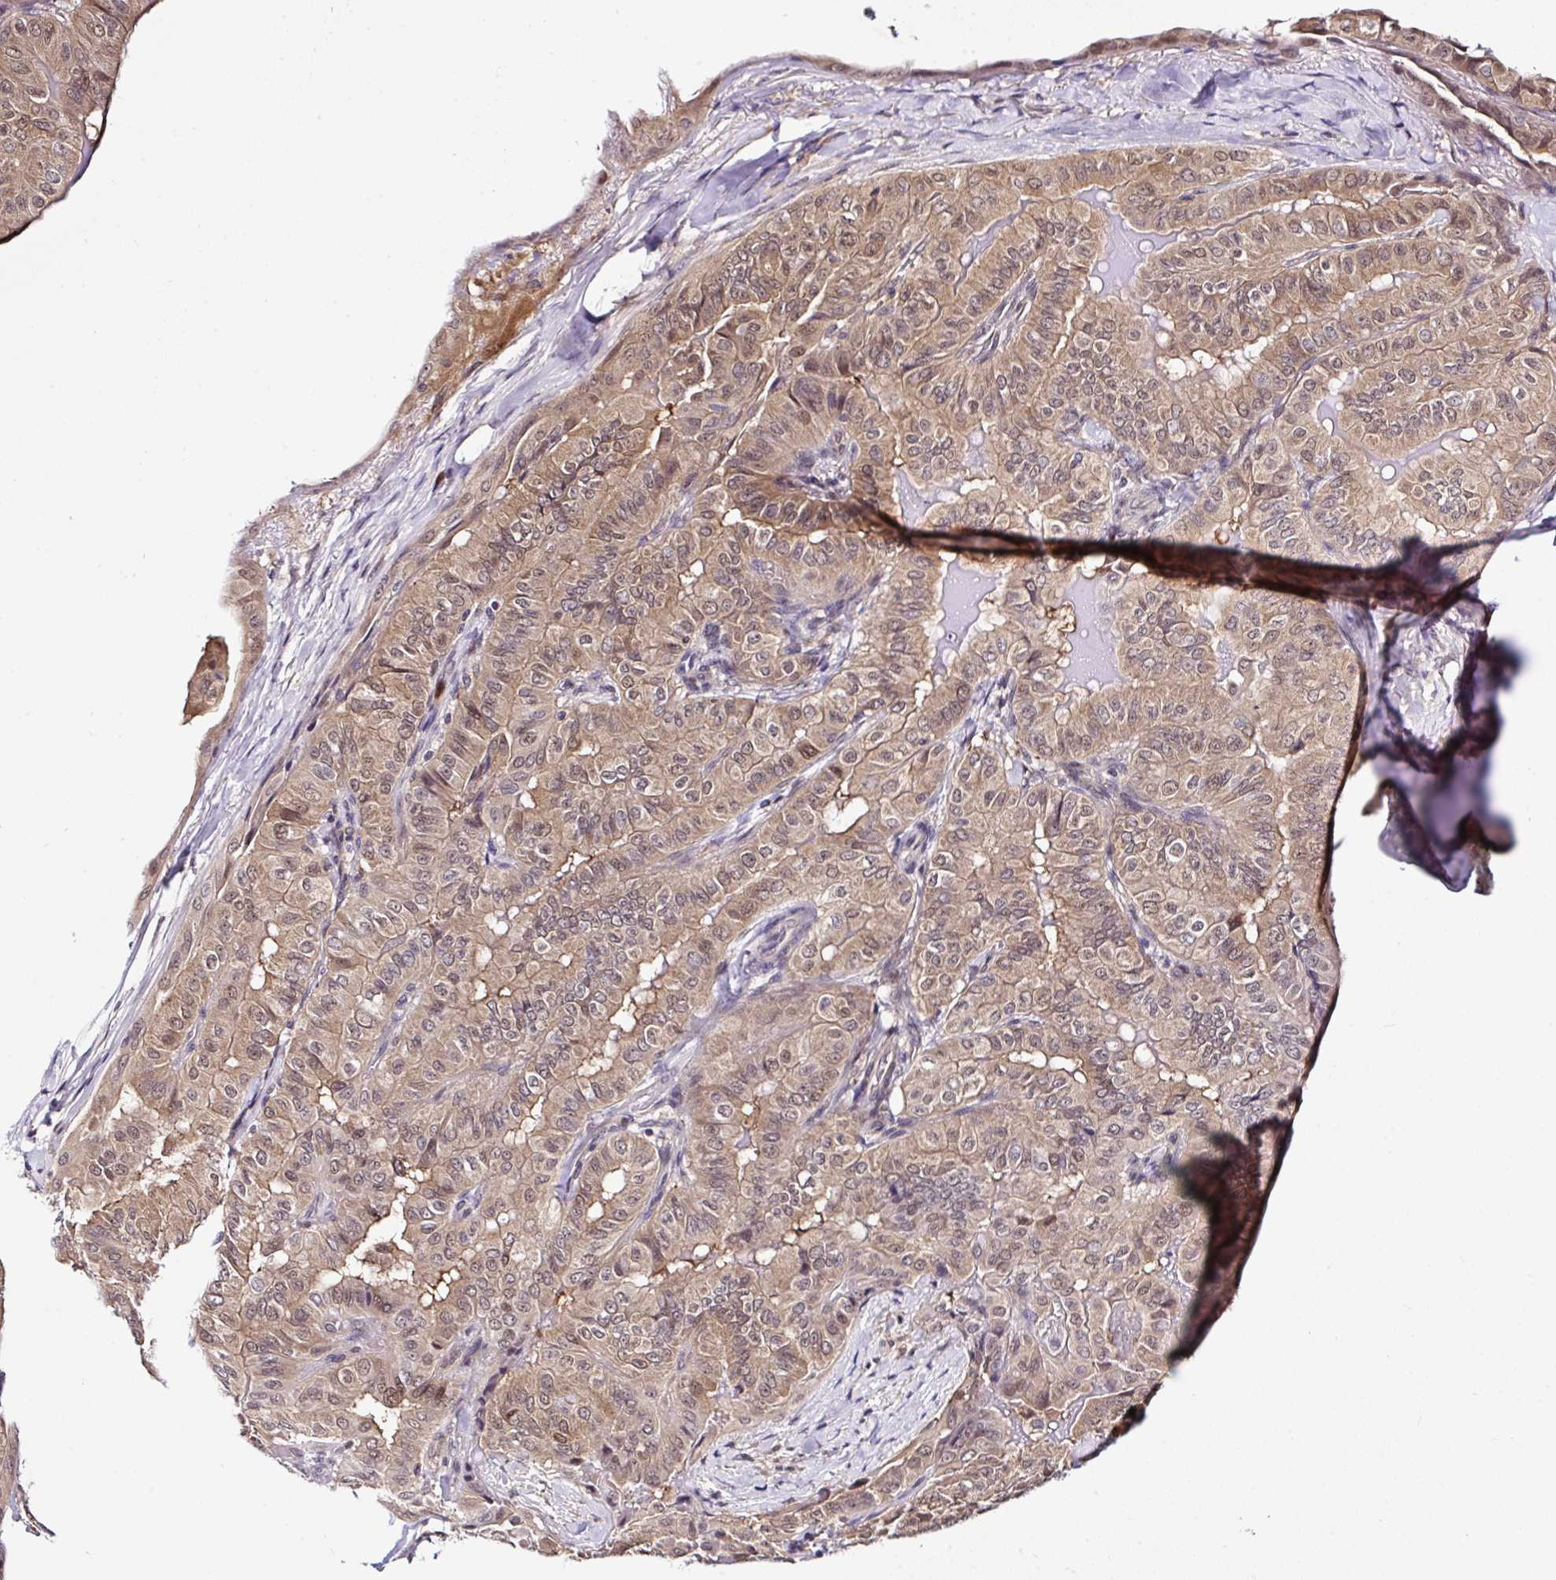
{"staining": {"intensity": "weak", "quantity": ">75%", "location": "cytoplasmic/membranous,nuclear"}, "tissue": "thyroid cancer", "cell_type": "Tumor cells", "image_type": "cancer", "snomed": [{"axis": "morphology", "description": "Papillary adenocarcinoma, NOS"}, {"axis": "topography", "description": "Thyroid gland"}], "caption": "This is an image of immunohistochemistry staining of thyroid cancer (papillary adenocarcinoma), which shows weak staining in the cytoplasmic/membranous and nuclear of tumor cells.", "gene": "PIN4", "patient": {"sex": "female", "age": 68}}